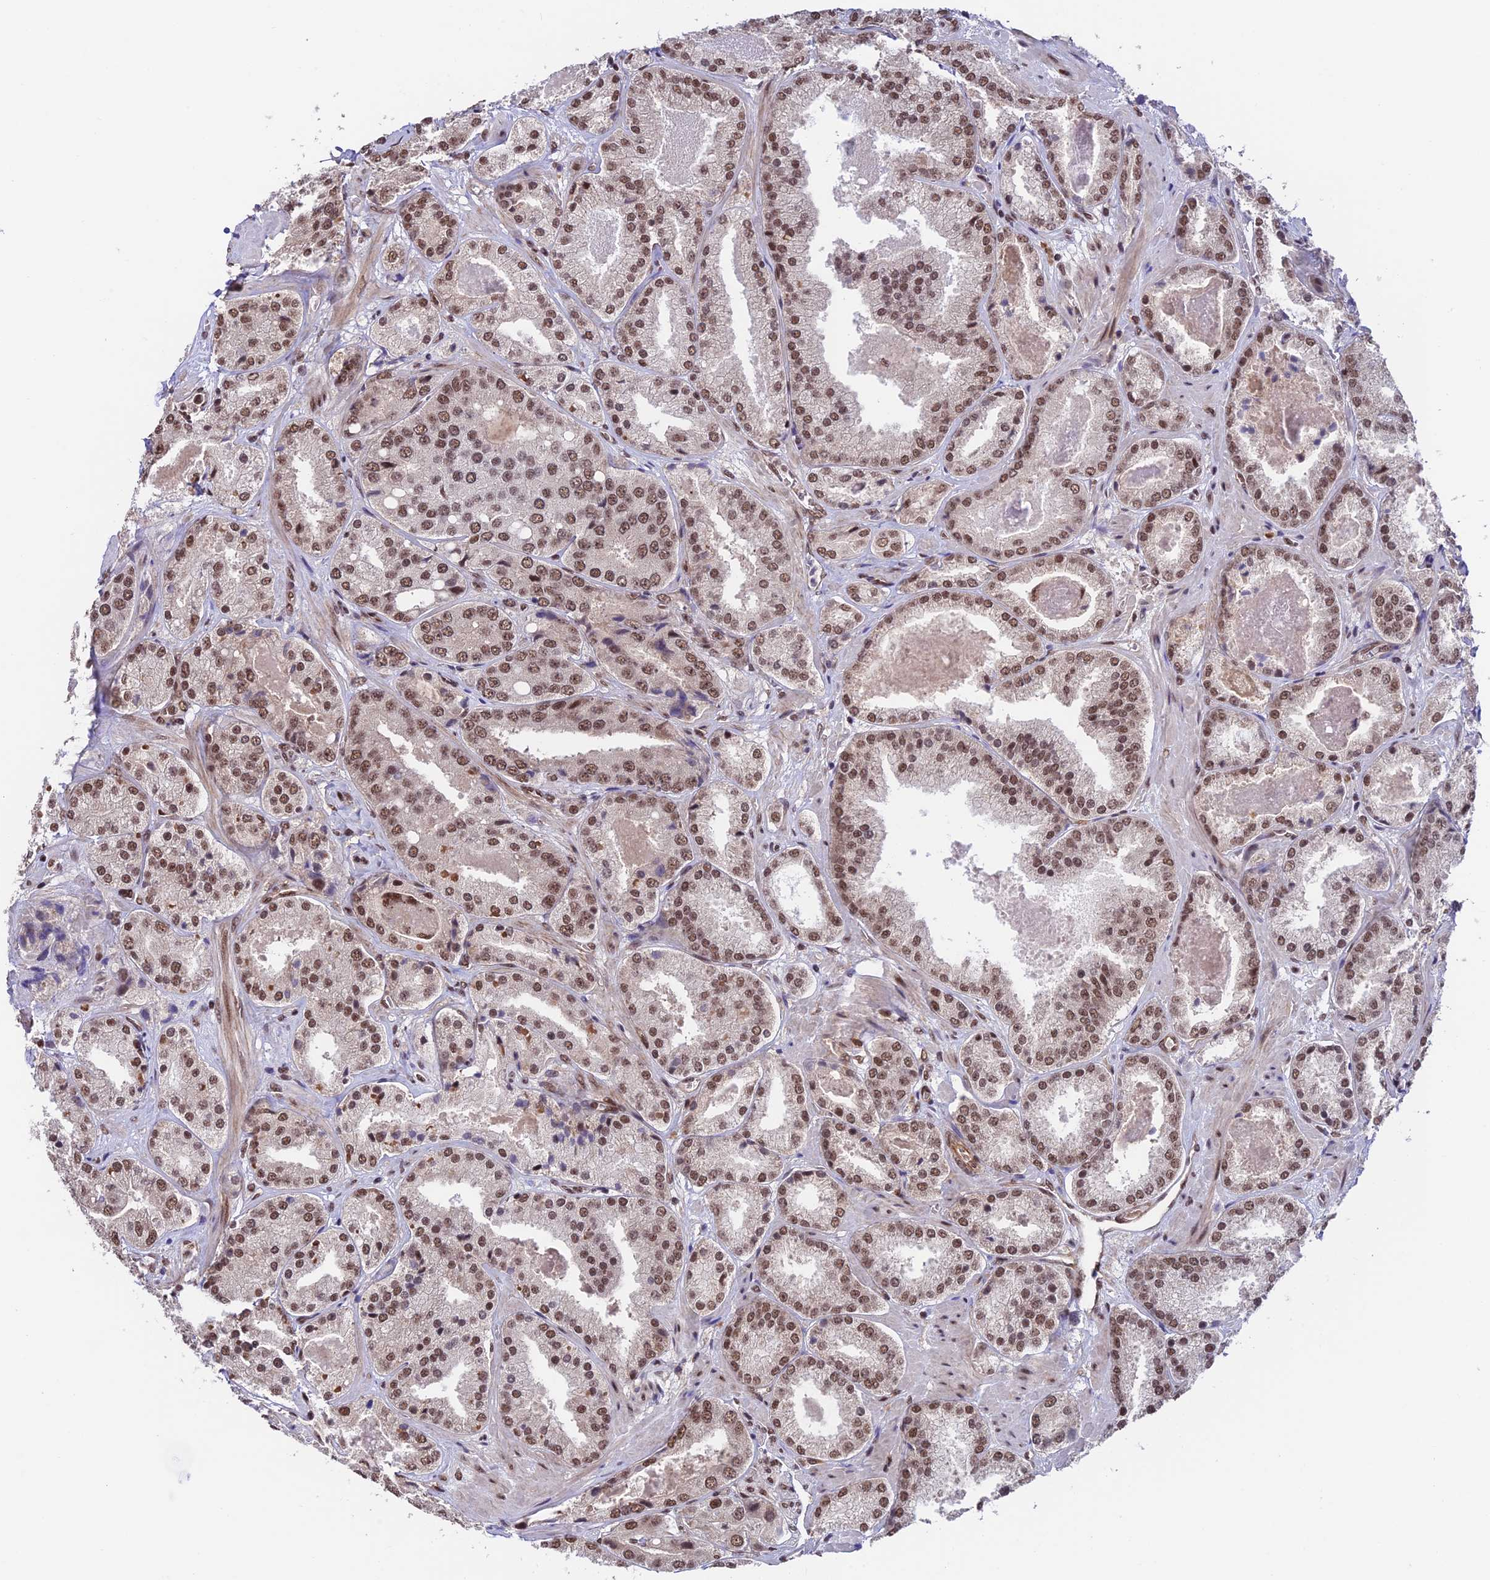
{"staining": {"intensity": "moderate", "quantity": ">75%", "location": "nuclear"}, "tissue": "prostate cancer", "cell_type": "Tumor cells", "image_type": "cancer", "snomed": [{"axis": "morphology", "description": "Adenocarcinoma, High grade"}, {"axis": "topography", "description": "Prostate"}], "caption": "Protein staining of prostate cancer (high-grade adenocarcinoma) tissue reveals moderate nuclear expression in about >75% of tumor cells.", "gene": "RBM42", "patient": {"sex": "male", "age": 63}}